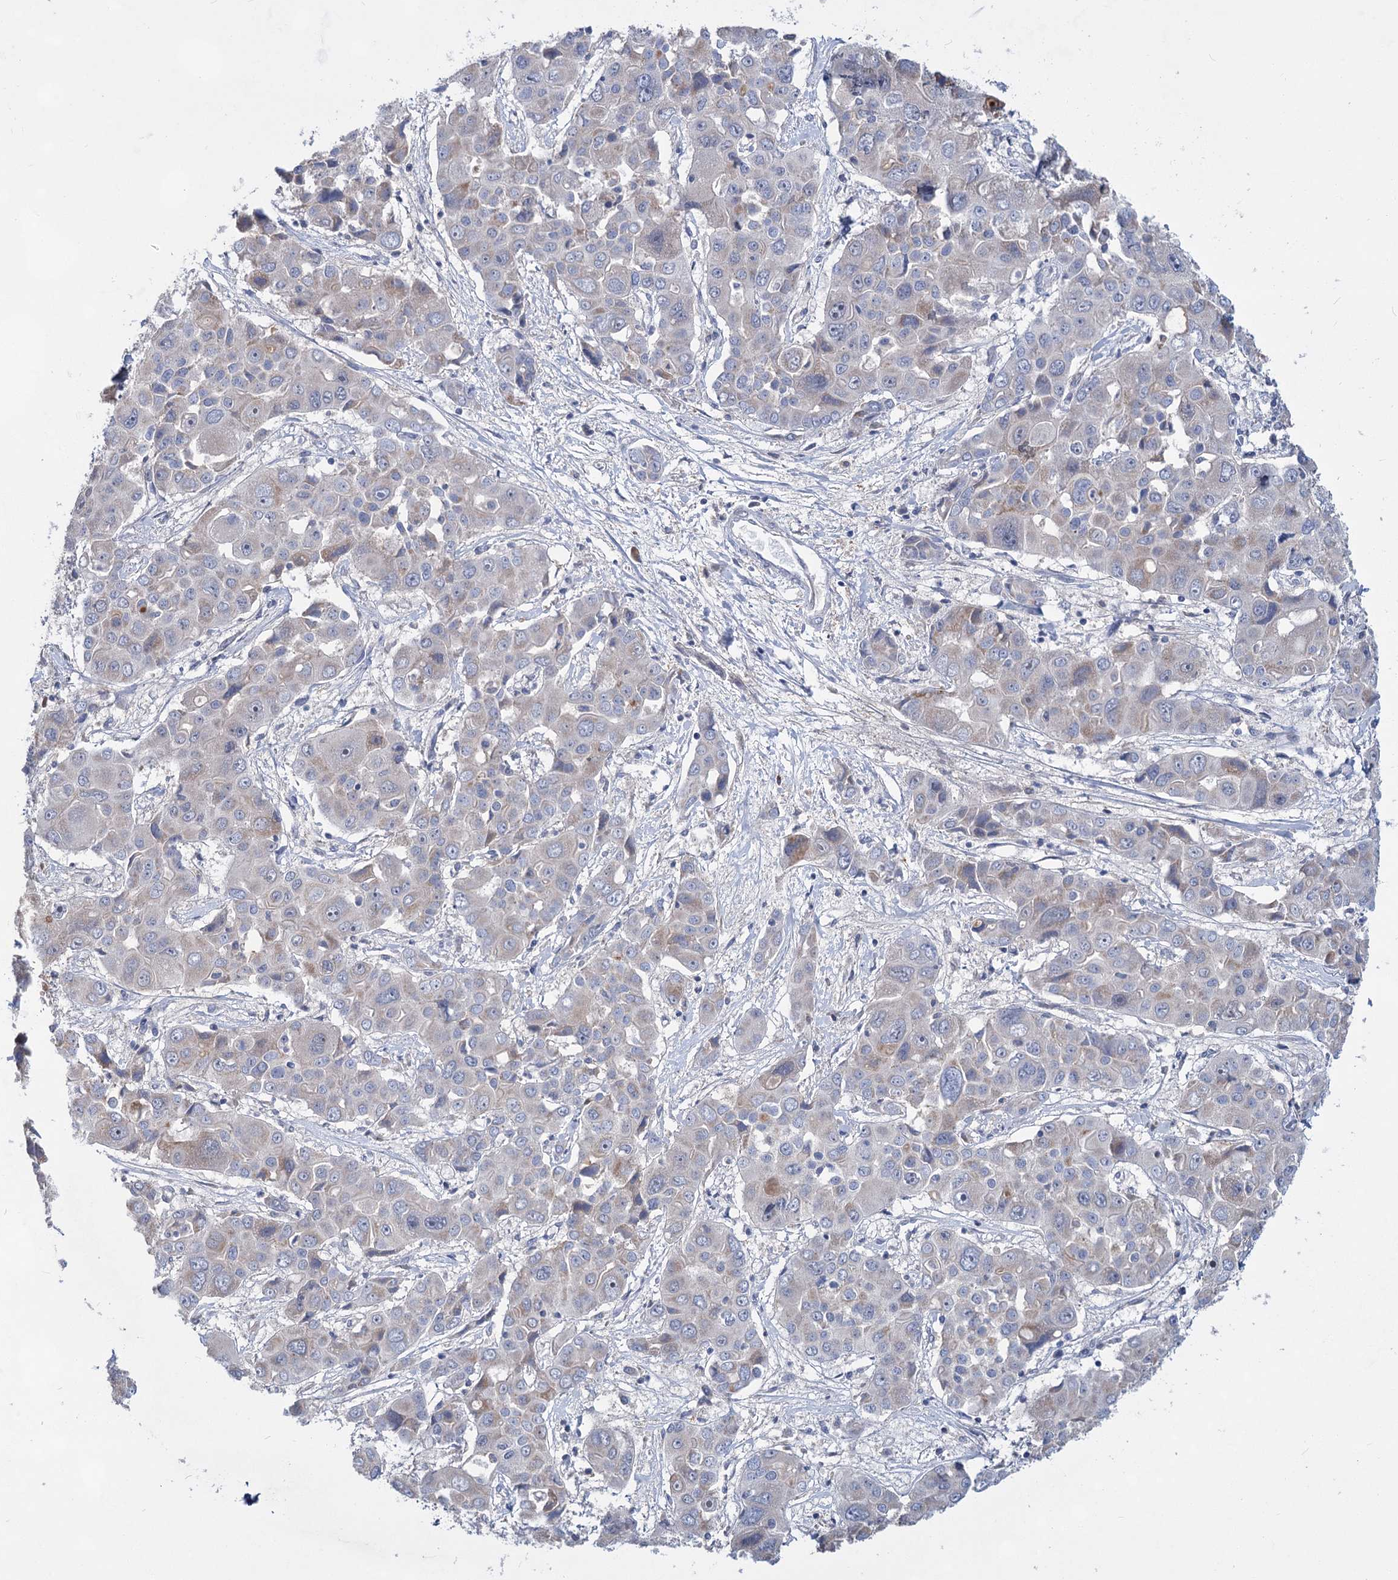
{"staining": {"intensity": "weak", "quantity": "<25%", "location": "cytoplasmic/membranous"}, "tissue": "liver cancer", "cell_type": "Tumor cells", "image_type": "cancer", "snomed": [{"axis": "morphology", "description": "Cholangiocarcinoma"}, {"axis": "topography", "description": "Liver"}], "caption": "IHC micrograph of neoplastic tissue: human liver cholangiocarcinoma stained with DAB reveals no significant protein positivity in tumor cells.", "gene": "TTC17", "patient": {"sex": "male", "age": 67}}